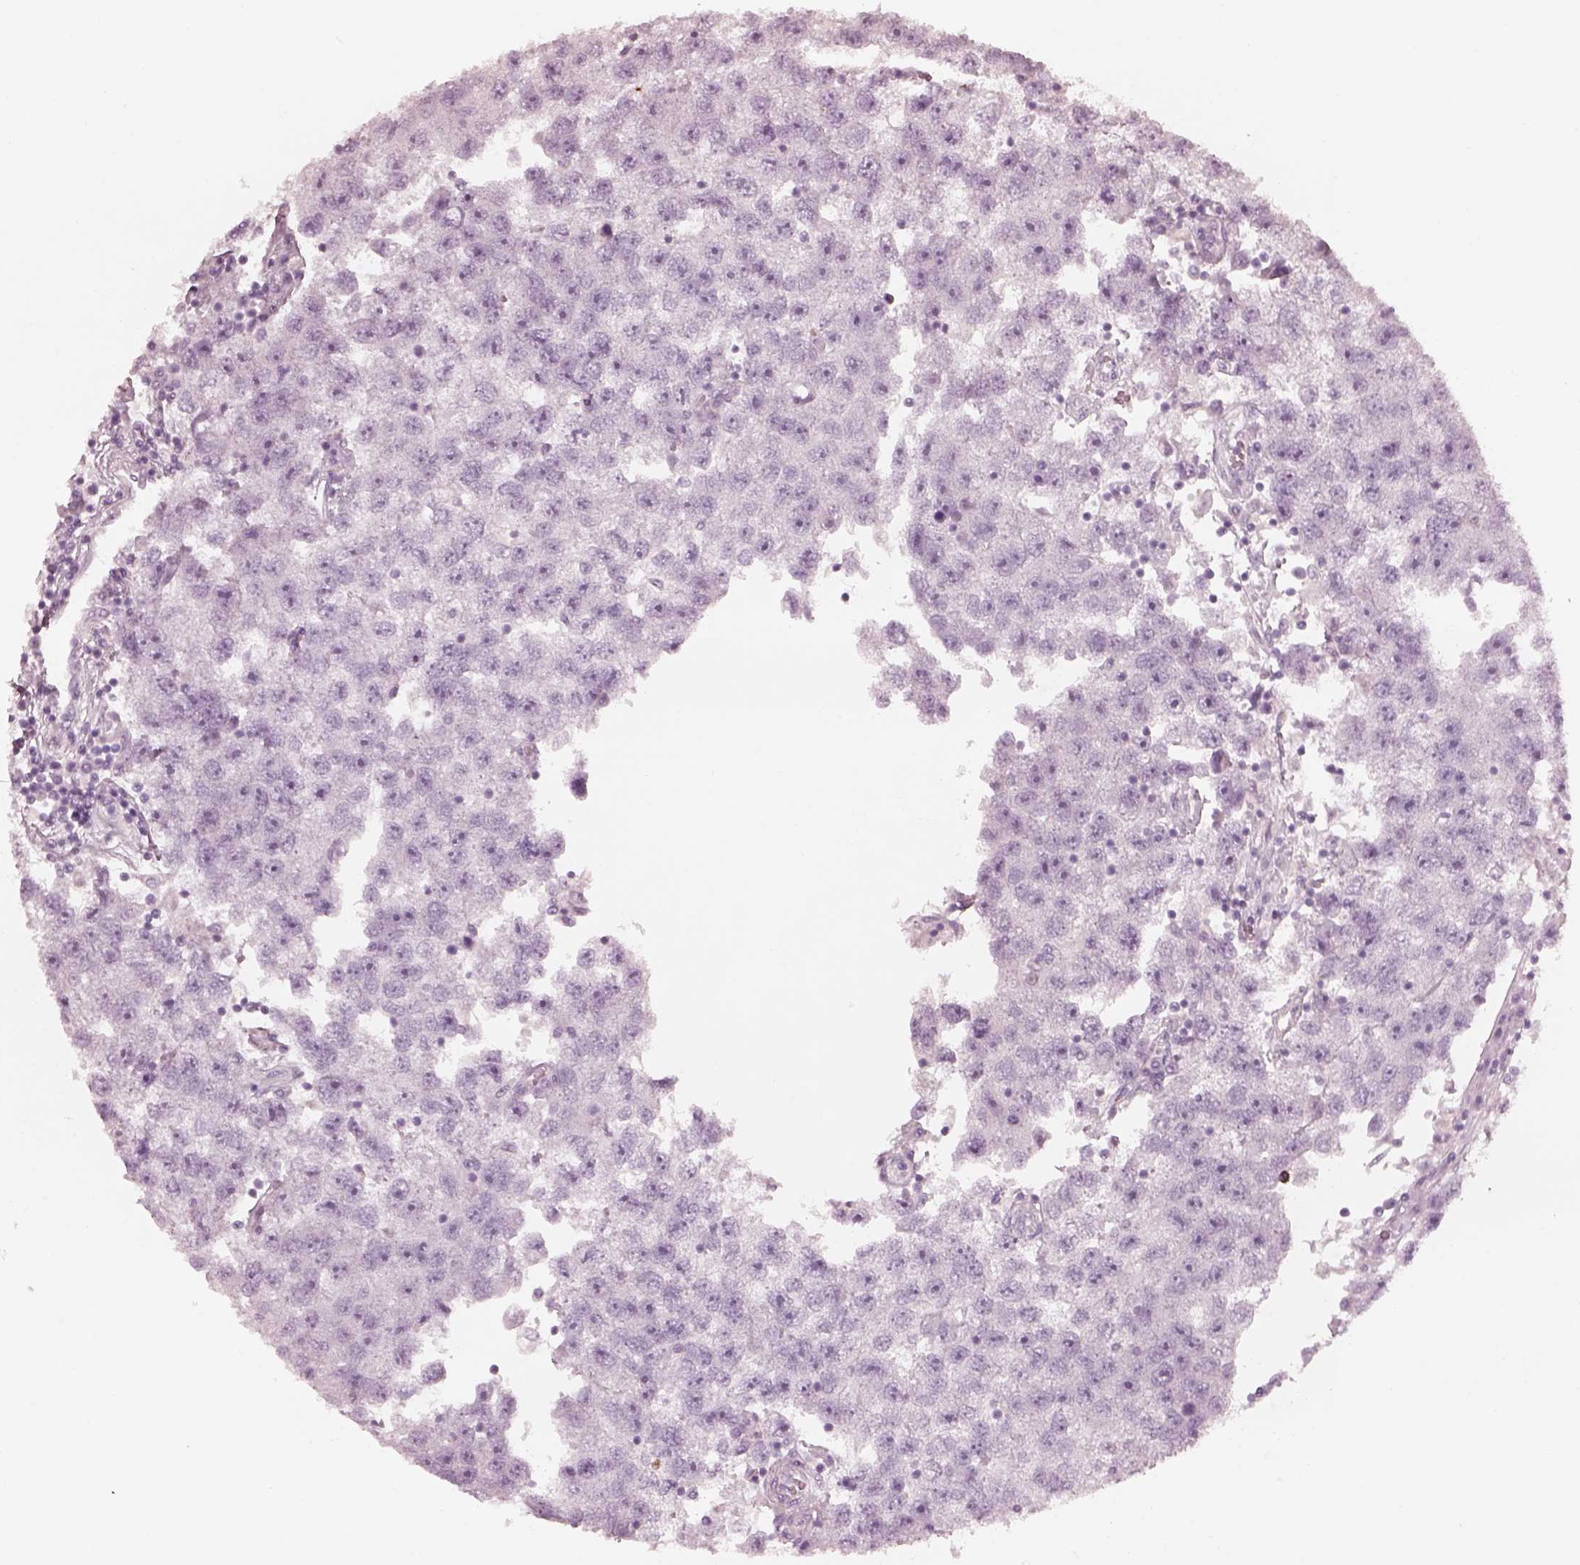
{"staining": {"intensity": "negative", "quantity": "none", "location": "none"}, "tissue": "testis cancer", "cell_type": "Tumor cells", "image_type": "cancer", "snomed": [{"axis": "morphology", "description": "Seminoma, NOS"}, {"axis": "topography", "description": "Testis"}], "caption": "Immunohistochemistry (IHC) image of neoplastic tissue: testis seminoma stained with DAB (3,3'-diaminobenzidine) demonstrates no significant protein expression in tumor cells.", "gene": "RSPH9", "patient": {"sex": "male", "age": 26}}